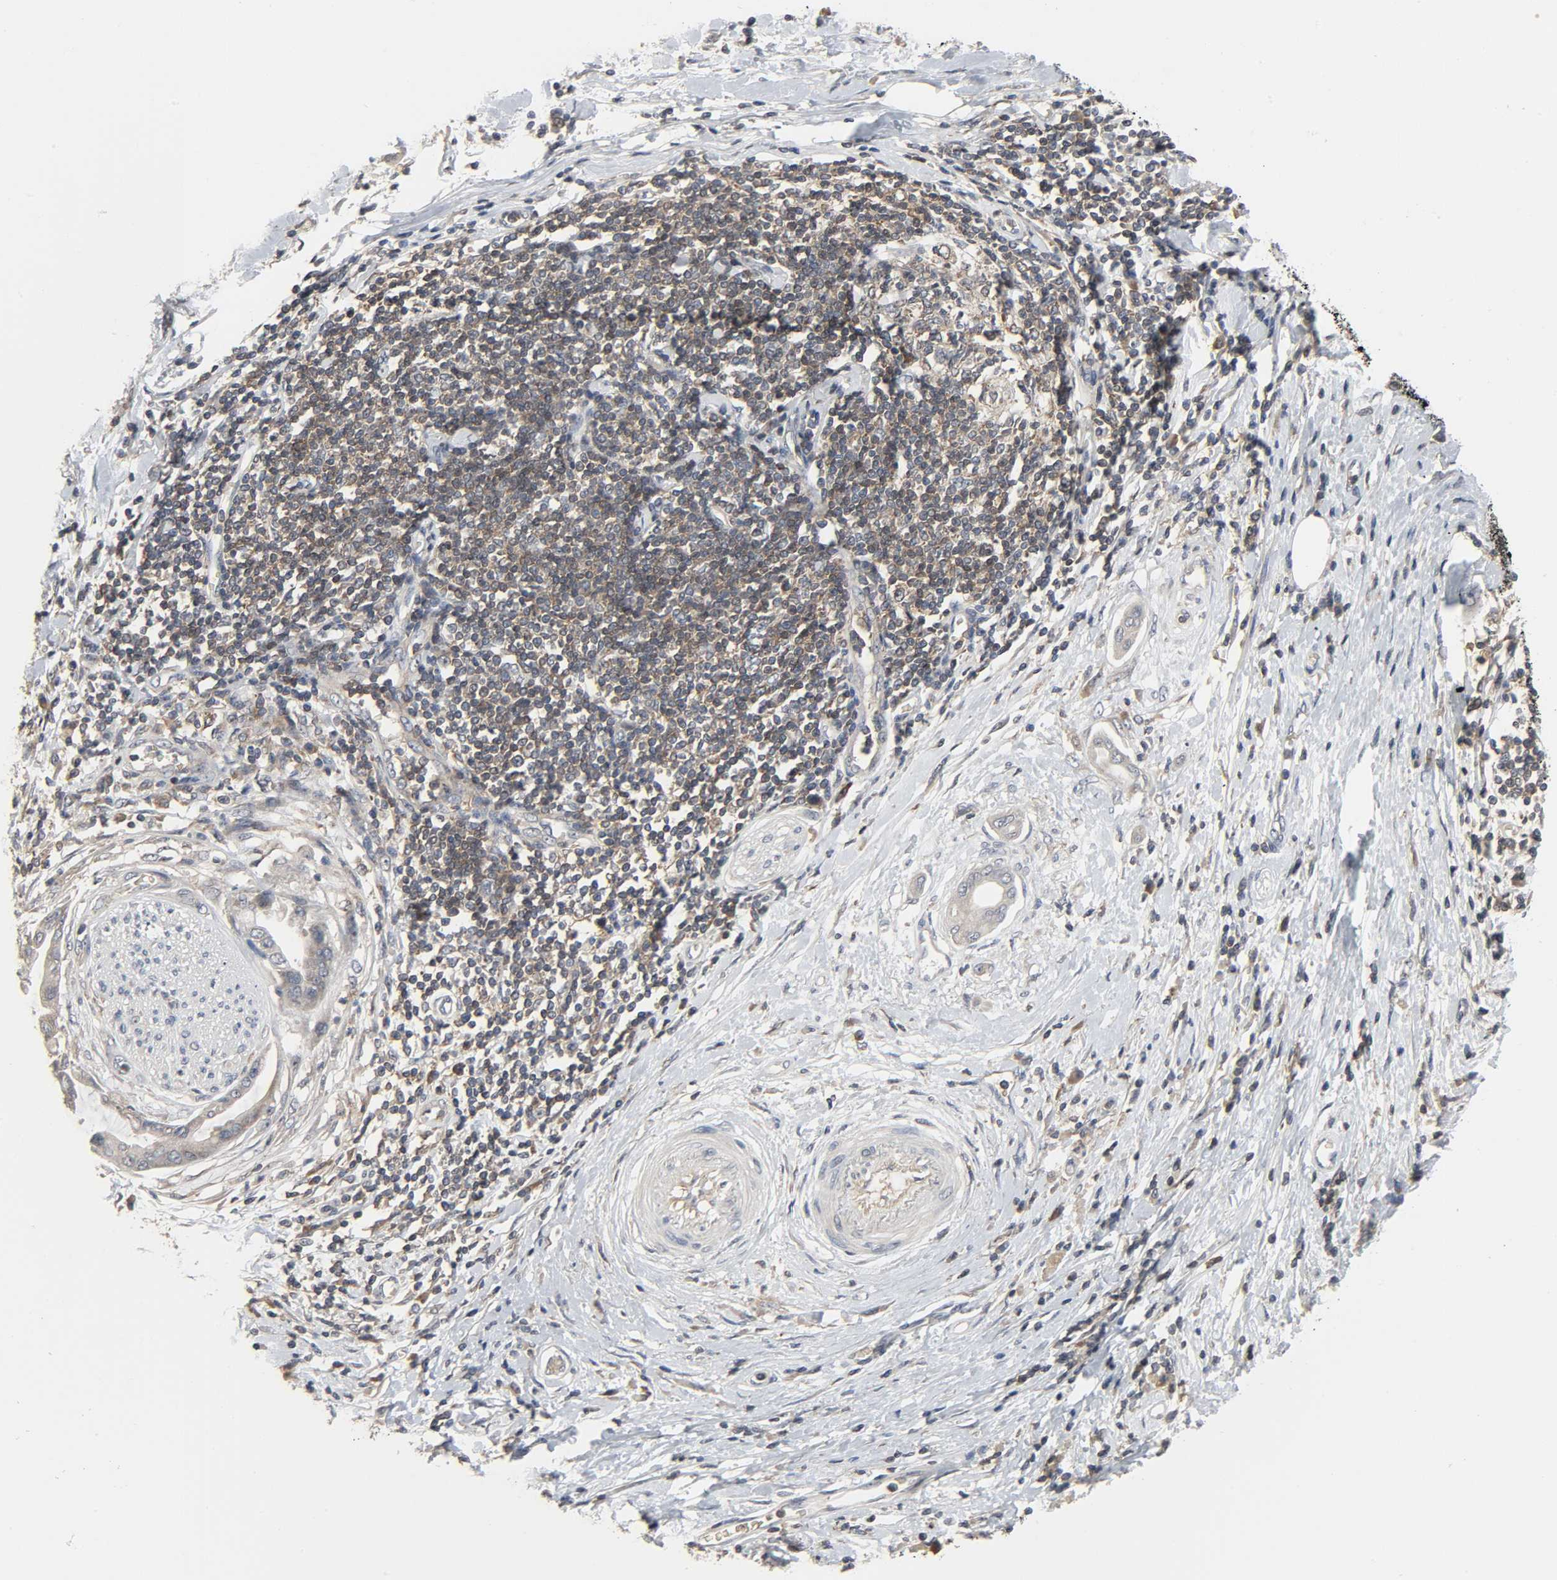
{"staining": {"intensity": "weak", "quantity": "25%-75%", "location": "cytoplasmic/membranous"}, "tissue": "pancreatic cancer", "cell_type": "Tumor cells", "image_type": "cancer", "snomed": [{"axis": "morphology", "description": "Adenocarcinoma, NOS"}, {"axis": "morphology", "description": "Adenocarcinoma, metastatic, NOS"}, {"axis": "topography", "description": "Lymph node"}, {"axis": "topography", "description": "Pancreas"}, {"axis": "topography", "description": "Duodenum"}], "caption": "Pancreatic cancer (adenocarcinoma) stained with DAB (3,3'-diaminobenzidine) immunohistochemistry (IHC) reveals low levels of weak cytoplasmic/membranous positivity in approximately 25%-75% of tumor cells.", "gene": "PLEKHA2", "patient": {"sex": "female", "age": 64}}